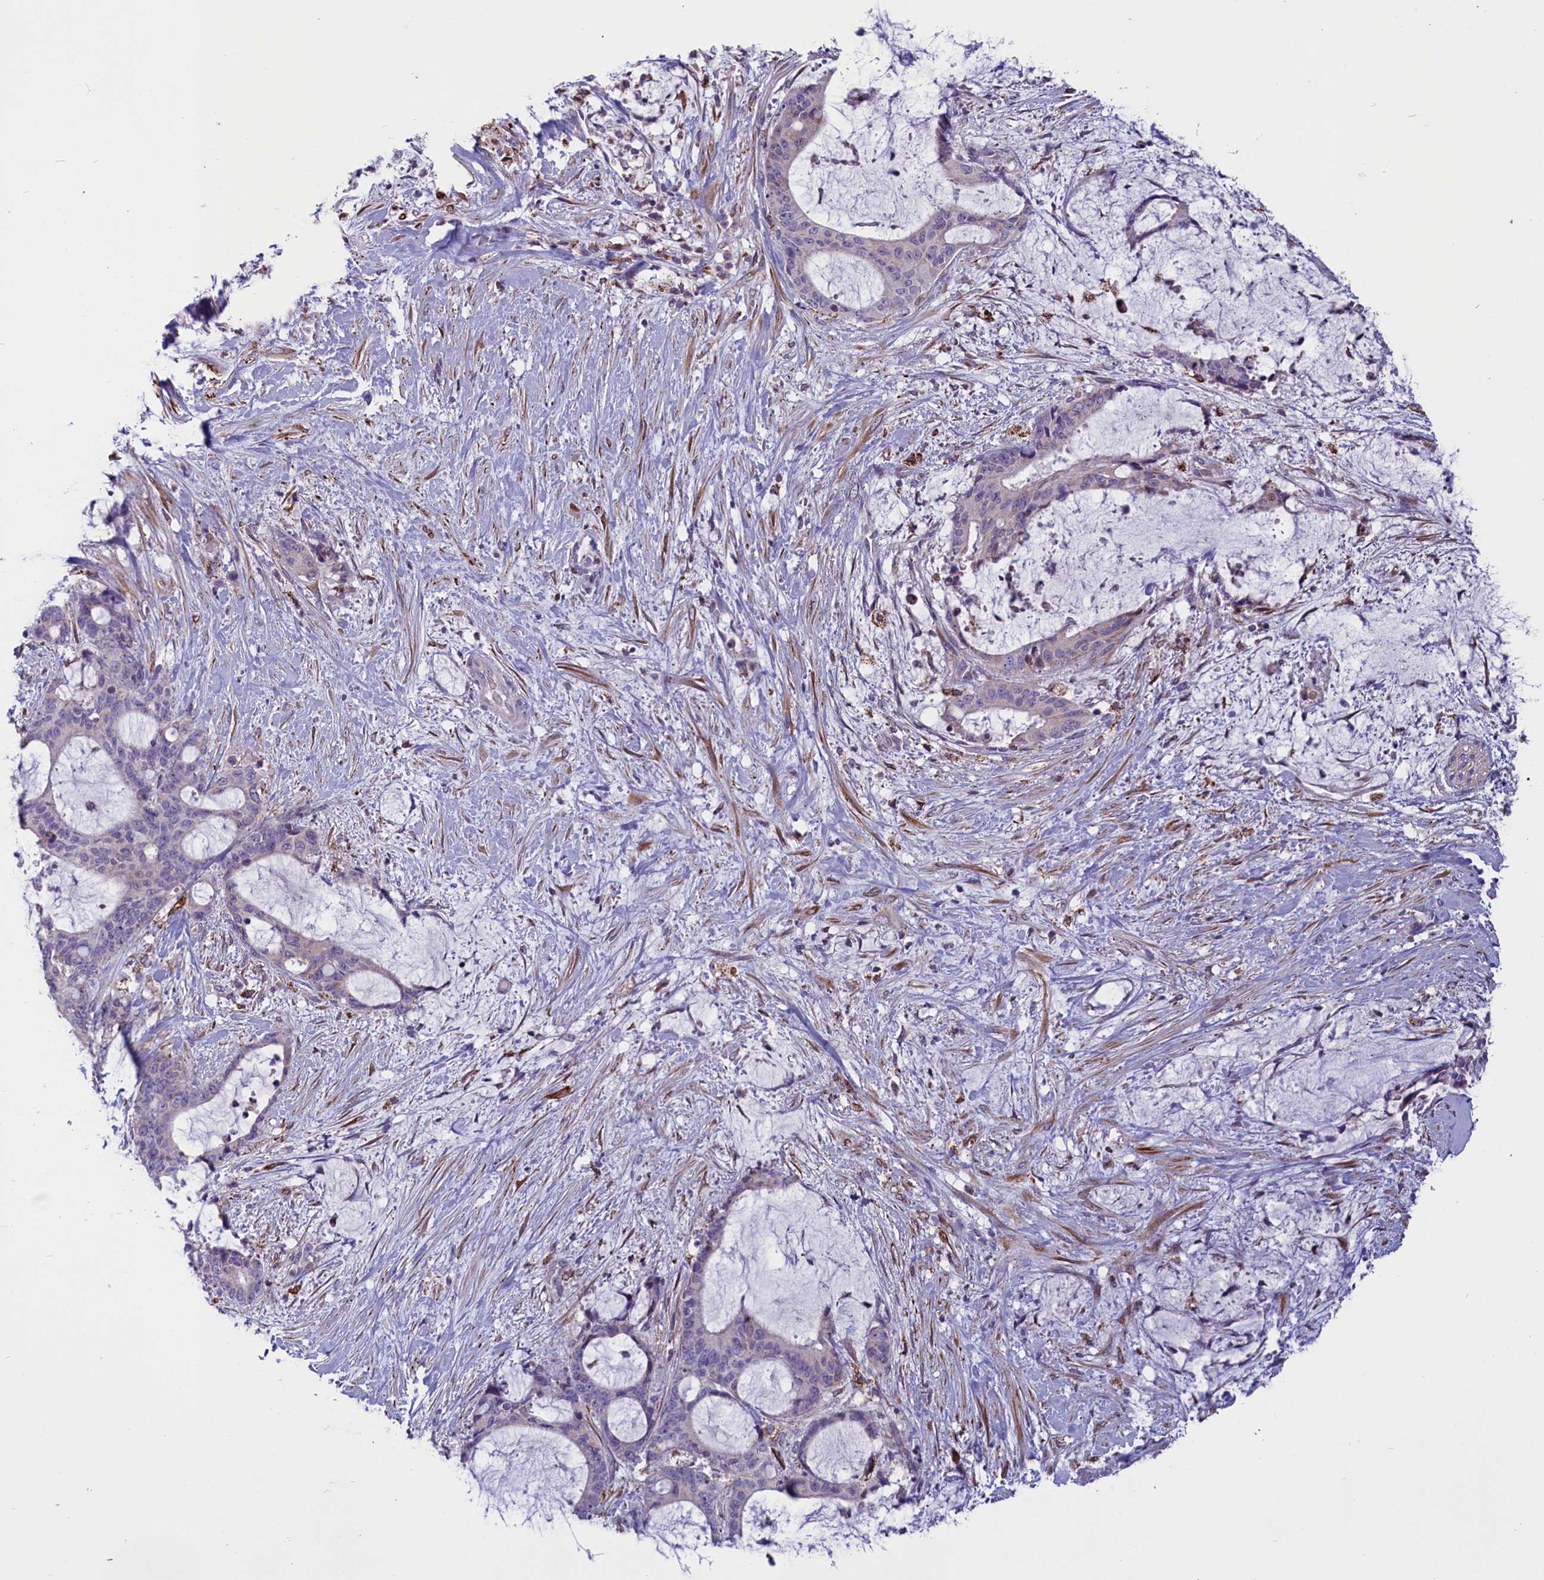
{"staining": {"intensity": "negative", "quantity": "none", "location": "none"}, "tissue": "liver cancer", "cell_type": "Tumor cells", "image_type": "cancer", "snomed": [{"axis": "morphology", "description": "Normal tissue, NOS"}, {"axis": "morphology", "description": "Cholangiocarcinoma"}, {"axis": "topography", "description": "Liver"}, {"axis": "topography", "description": "Peripheral nerve tissue"}], "caption": "Immunohistochemistry micrograph of neoplastic tissue: liver cancer stained with DAB reveals no significant protein positivity in tumor cells. (Brightfield microscopy of DAB (3,3'-diaminobenzidine) IHC at high magnification).", "gene": "MIEF2", "patient": {"sex": "female", "age": 73}}